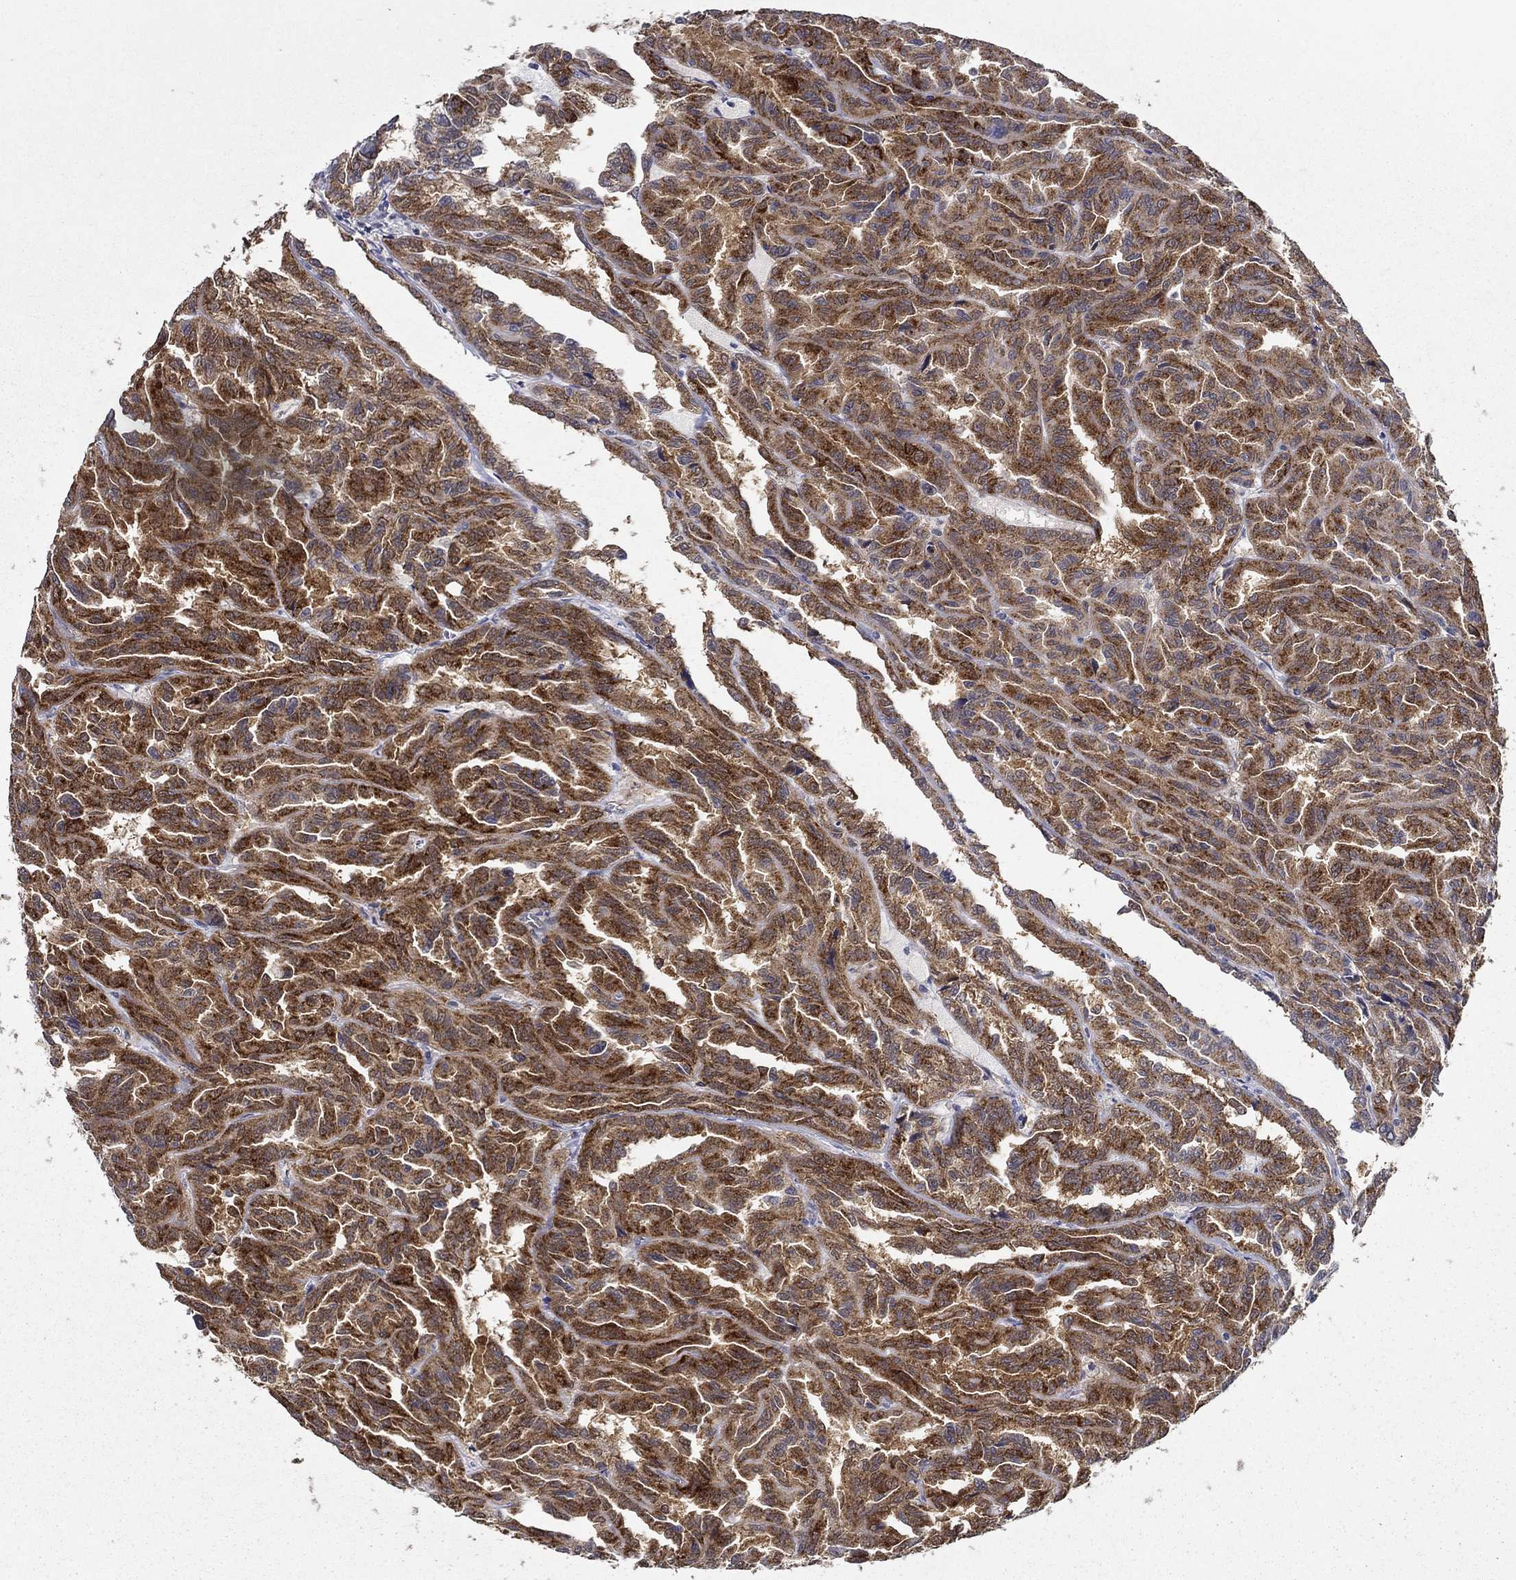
{"staining": {"intensity": "strong", "quantity": ">75%", "location": "cytoplasmic/membranous"}, "tissue": "renal cancer", "cell_type": "Tumor cells", "image_type": "cancer", "snomed": [{"axis": "morphology", "description": "Adenocarcinoma, NOS"}, {"axis": "topography", "description": "Kidney"}], "caption": "Renal cancer stained with DAB (3,3'-diaminobenzidine) immunohistochemistry (IHC) exhibits high levels of strong cytoplasmic/membranous positivity in approximately >75% of tumor cells.", "gene": "LACTB2", "patient": {"sex": "male", "age": 79}}